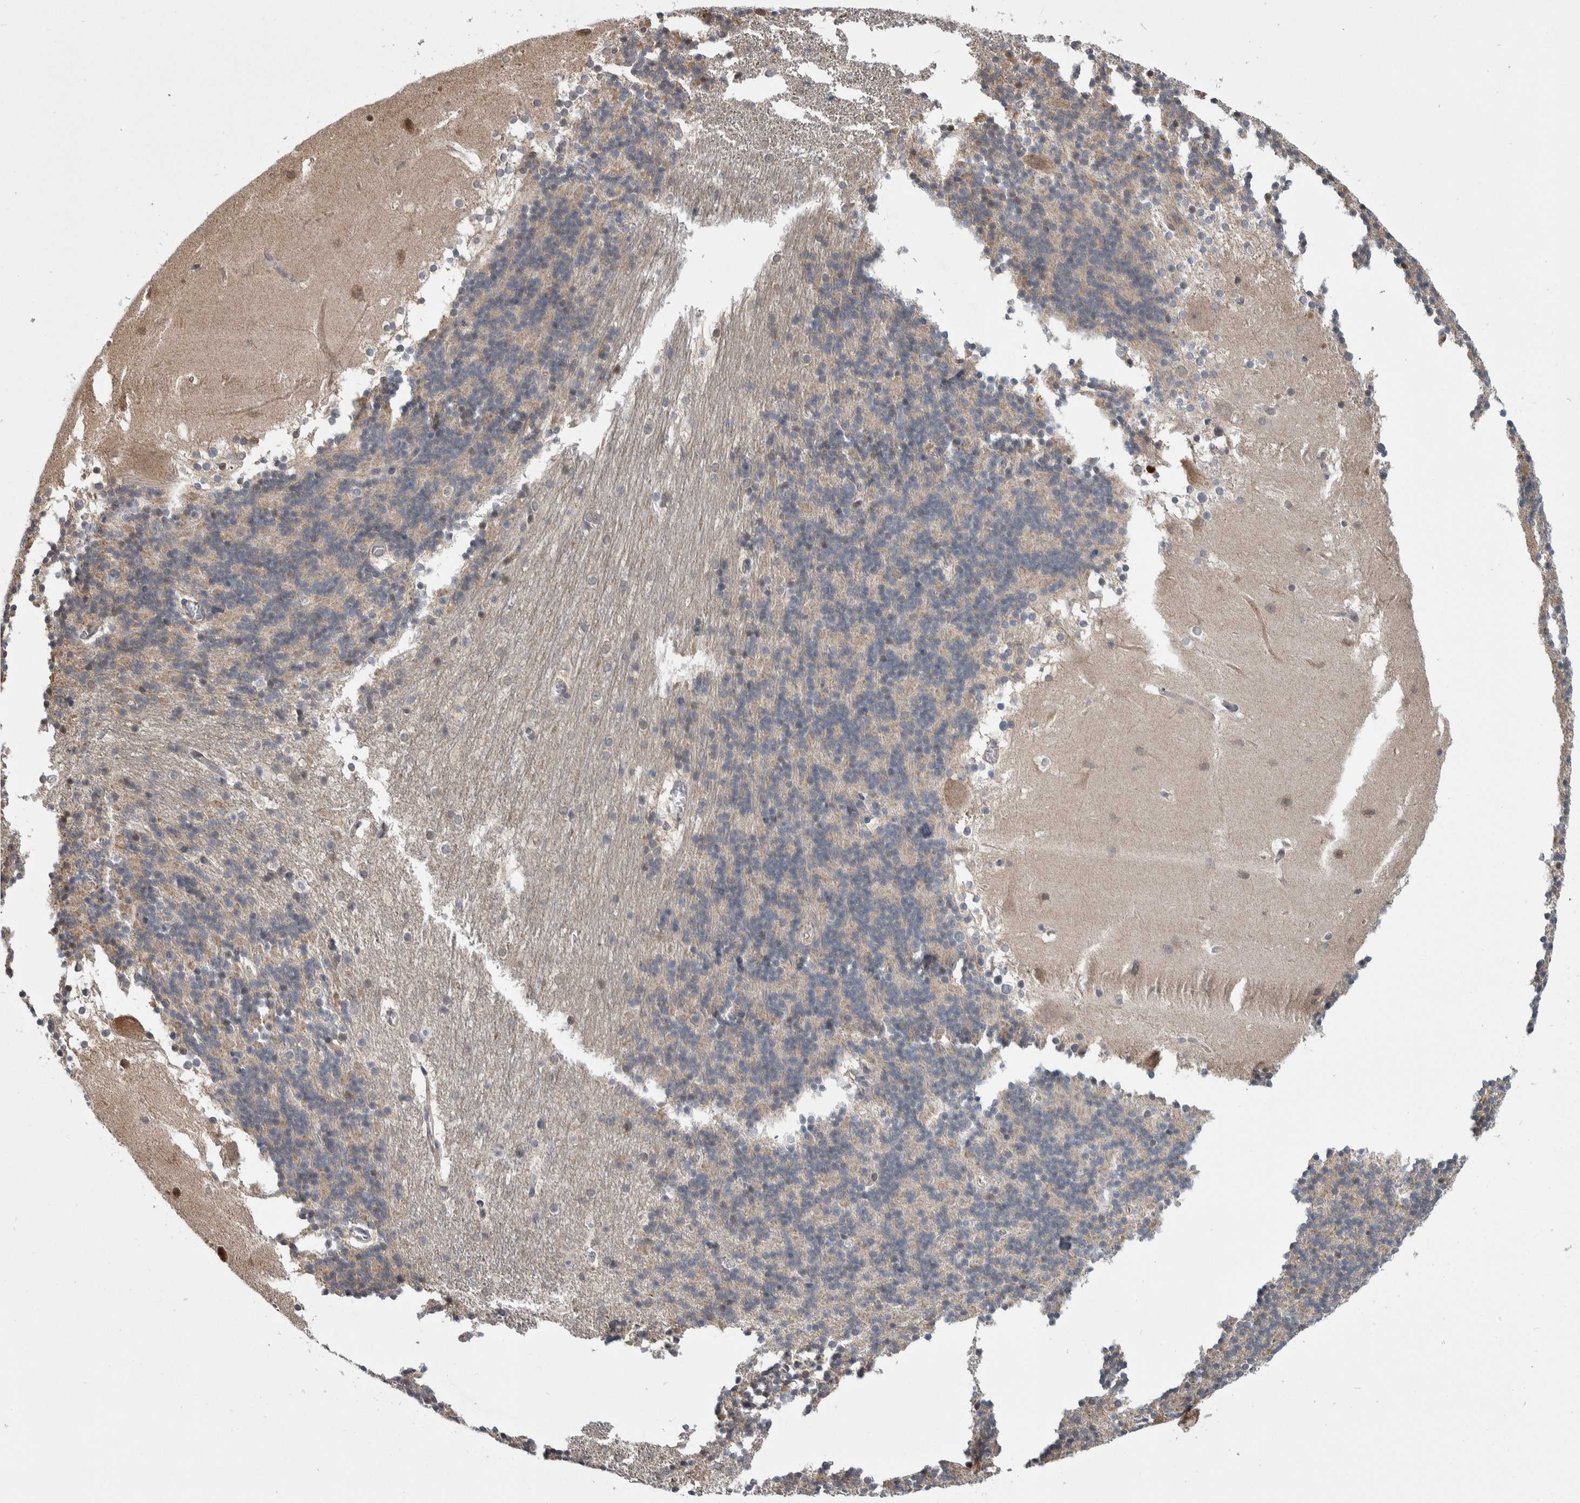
{"staining": {"intensity": "weak", "quantity": "<25%", "location": "cytoplasmic/membranous"}, "tissue": "cerebellum", "cell_type": "Cells in granular layer", "image_type": "normal", "snomed": [{"axis": "morphology", "description": "Normal tissue, NOS"}, {"axis": "topography", "description": "Cerebellum"}], "caption": "DAB immunohistochemical staining of normal human cerebellum exhibits no significant positivity in cells in granular layer. (DAB immunohistochemistry, high magnification).", "gene": "PTPA", "patient": {"sex": "female", "age": 19}}